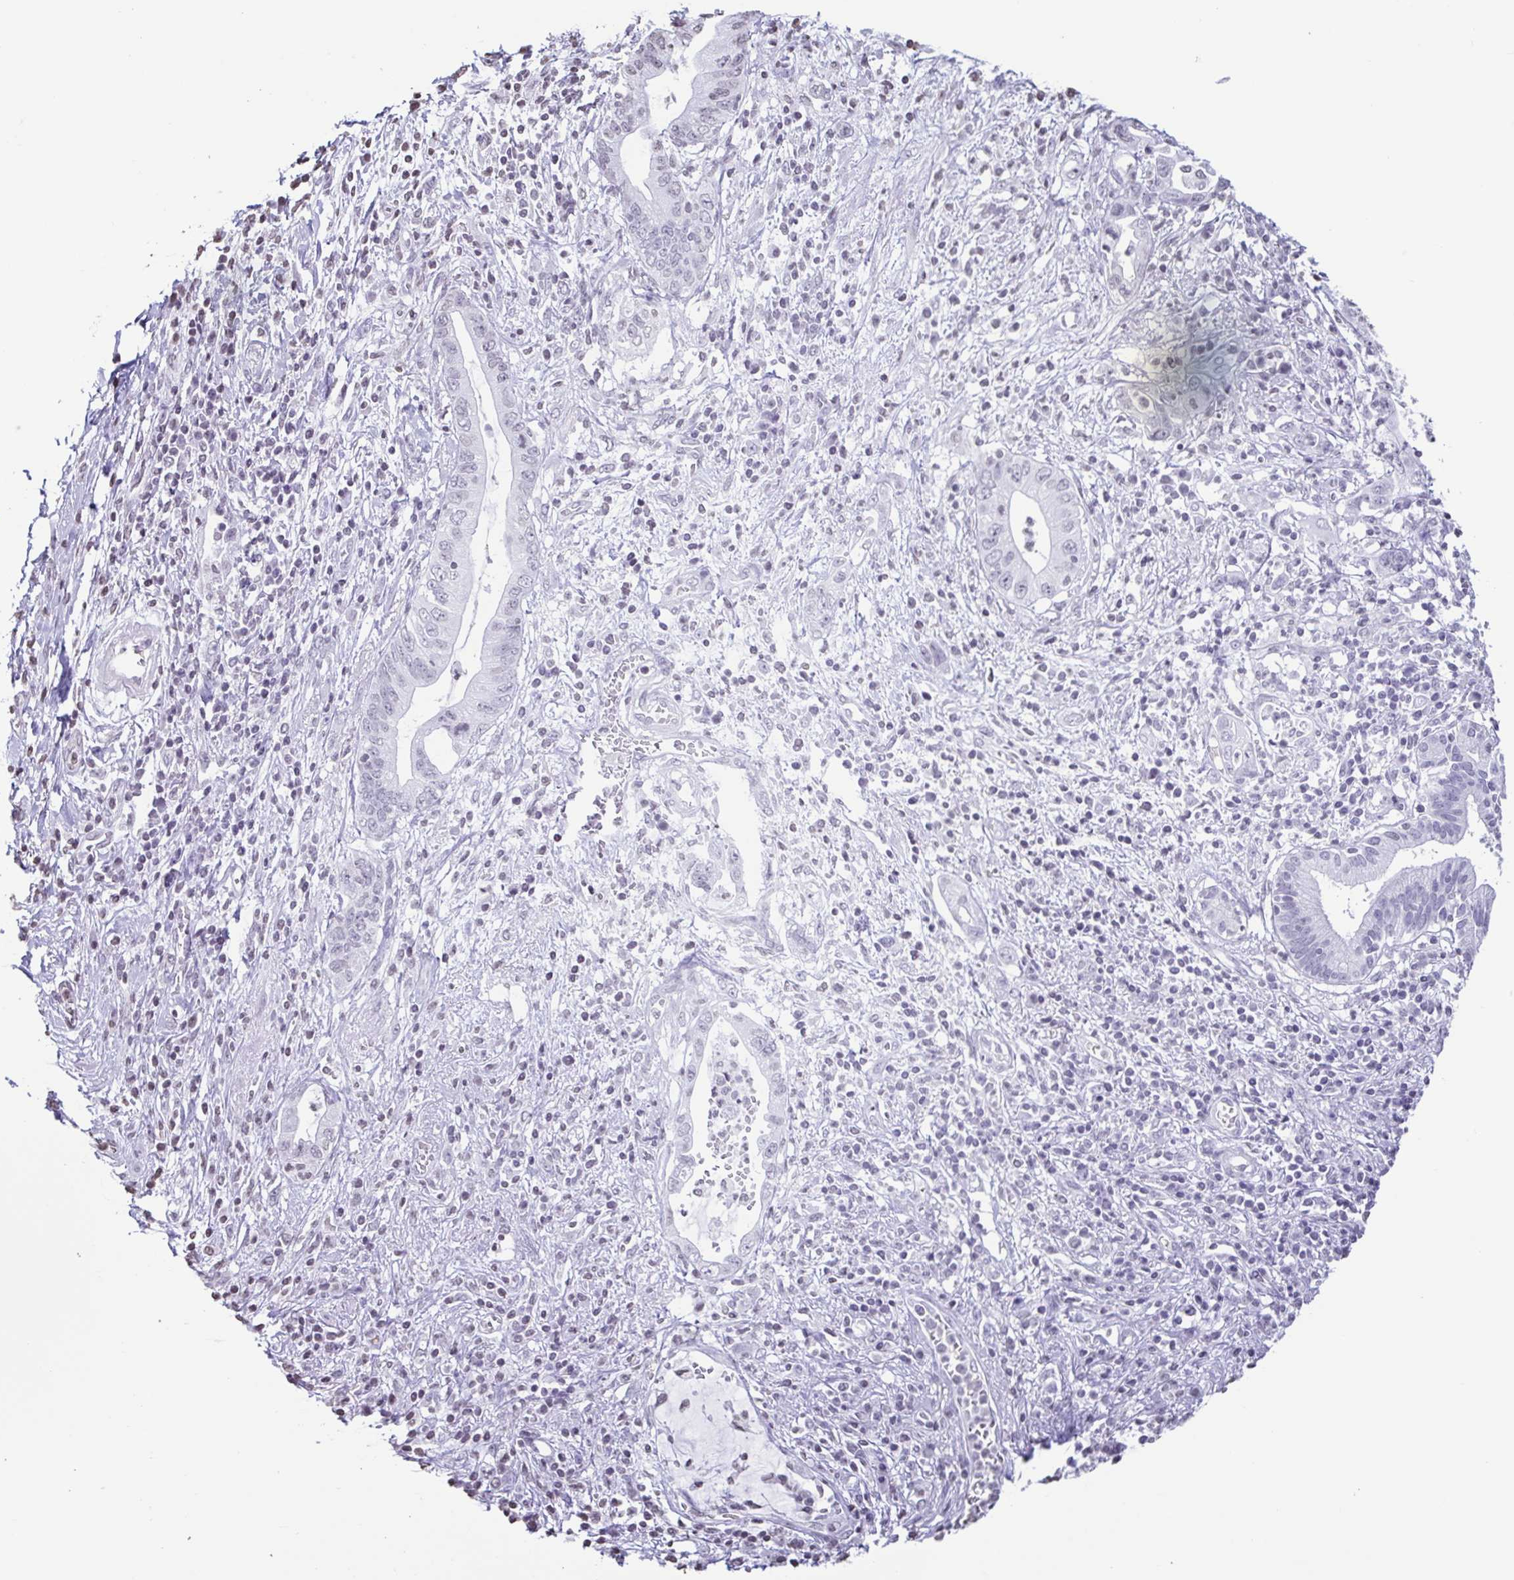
{"staining": {"intensity": "negative", "quantity": "none", "location": "none"}, "tissue": "pancreatic cancer", "cell_type": "Tumor cells", "image_type": "cancer", "snomed": [{"axis": "morphology", "description": "Adenocarcinoma, NOS"}, {"axis": "topography", "description": "Pancreas"}], "caption": "Immunohistochemistry (IHC) of human adenocarcinoma (pancreatic) demonstrates no positivity in tumor cells.", "gene": "VCY1B", "patient": {"sex": "female", "age": 72}}